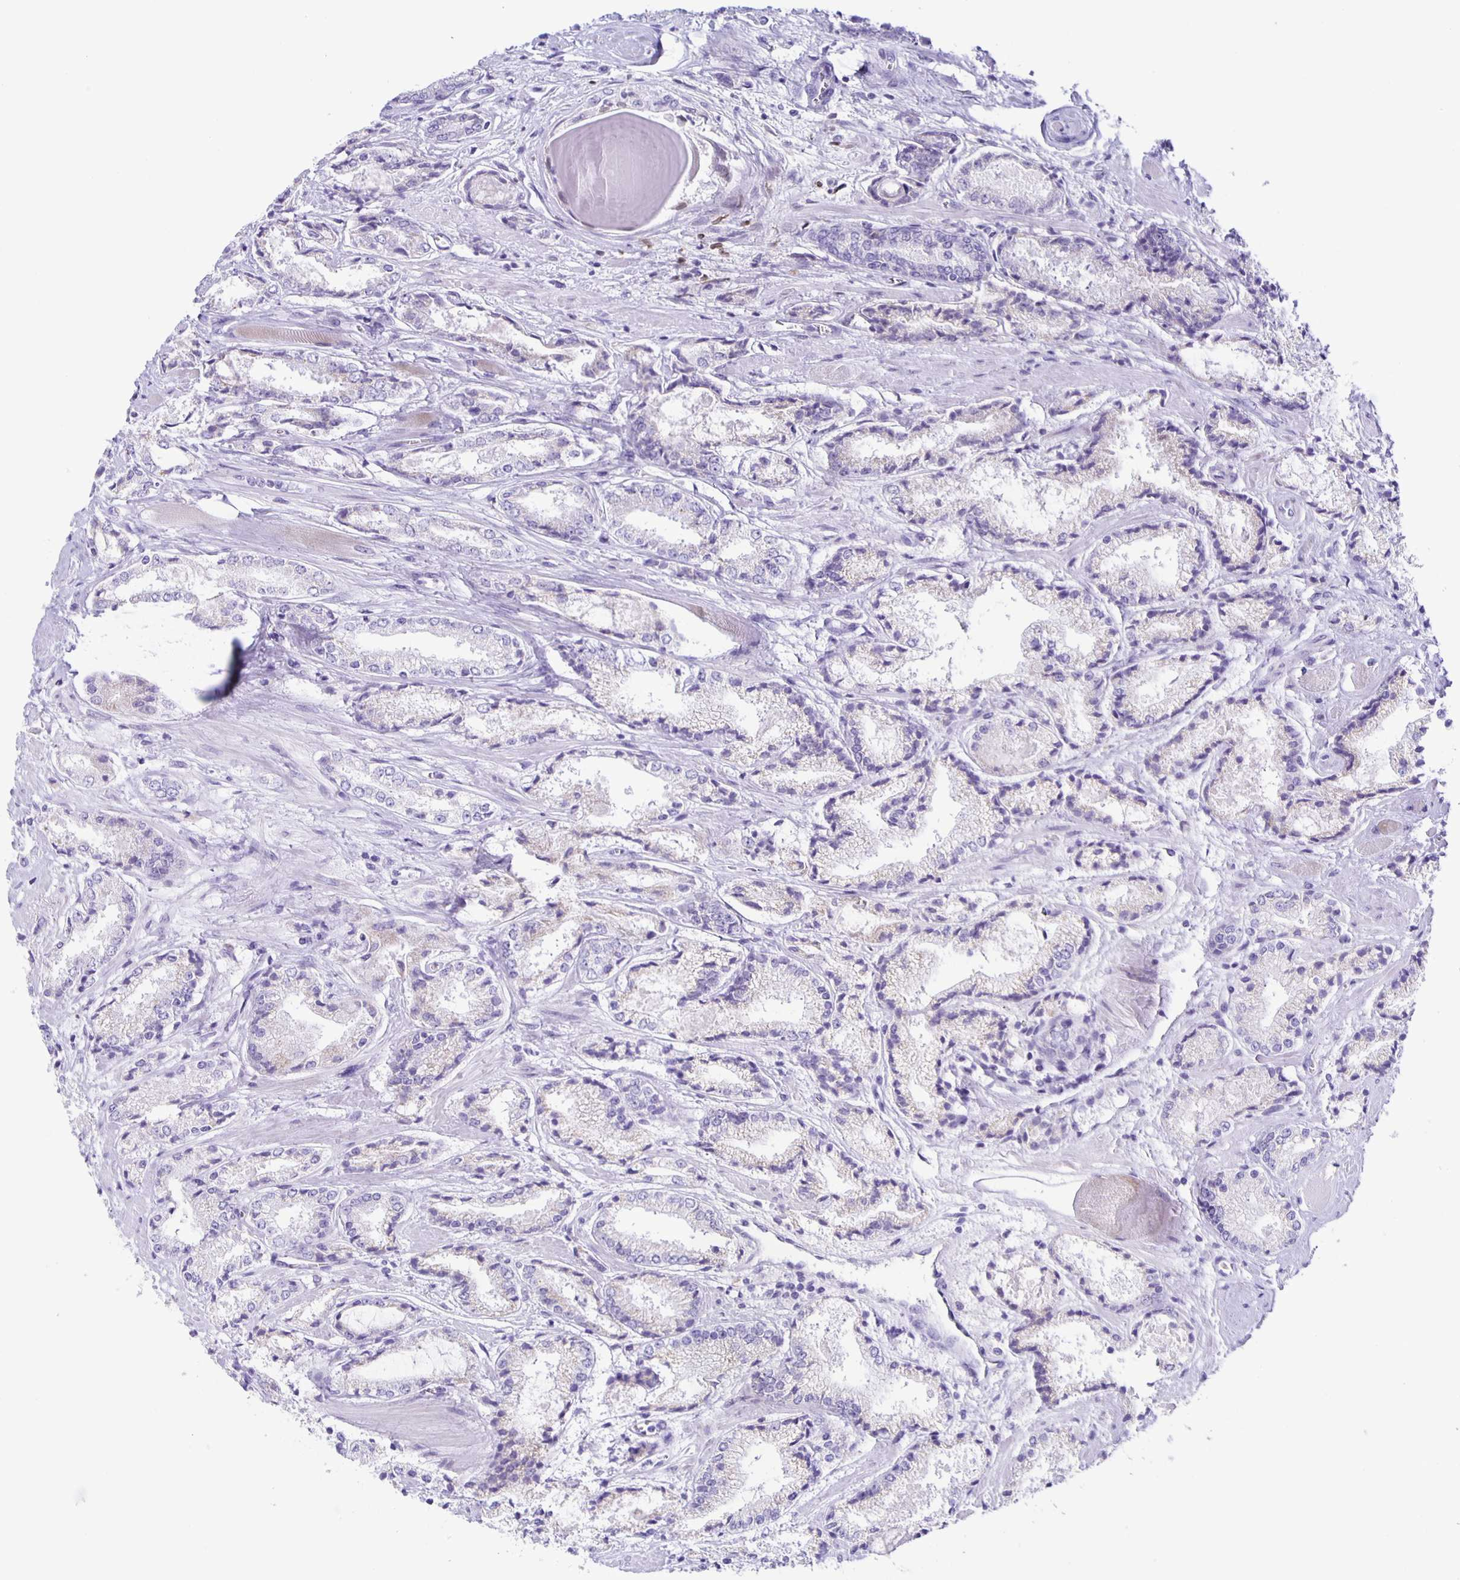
{"staining": {"intensity": "negative", "quantity": "none", "location": "none"}, "tissue": "prostate cancer", "cell_type": "Tumor cells", "image_type": "cancer", "snomed": [{"axis": "morphology", "description": "Adenocarcinoma, High grade"}, {"axis": "topography", "description": "Prostate"}], "caption": "Immunohistochemistry (IHC) of human prostate cancer (high-grade adenocarcinoma) exhibits no expression in tumor cells.", "gene": "AQP6", "patient": {"sex": "male", "age": 64}}